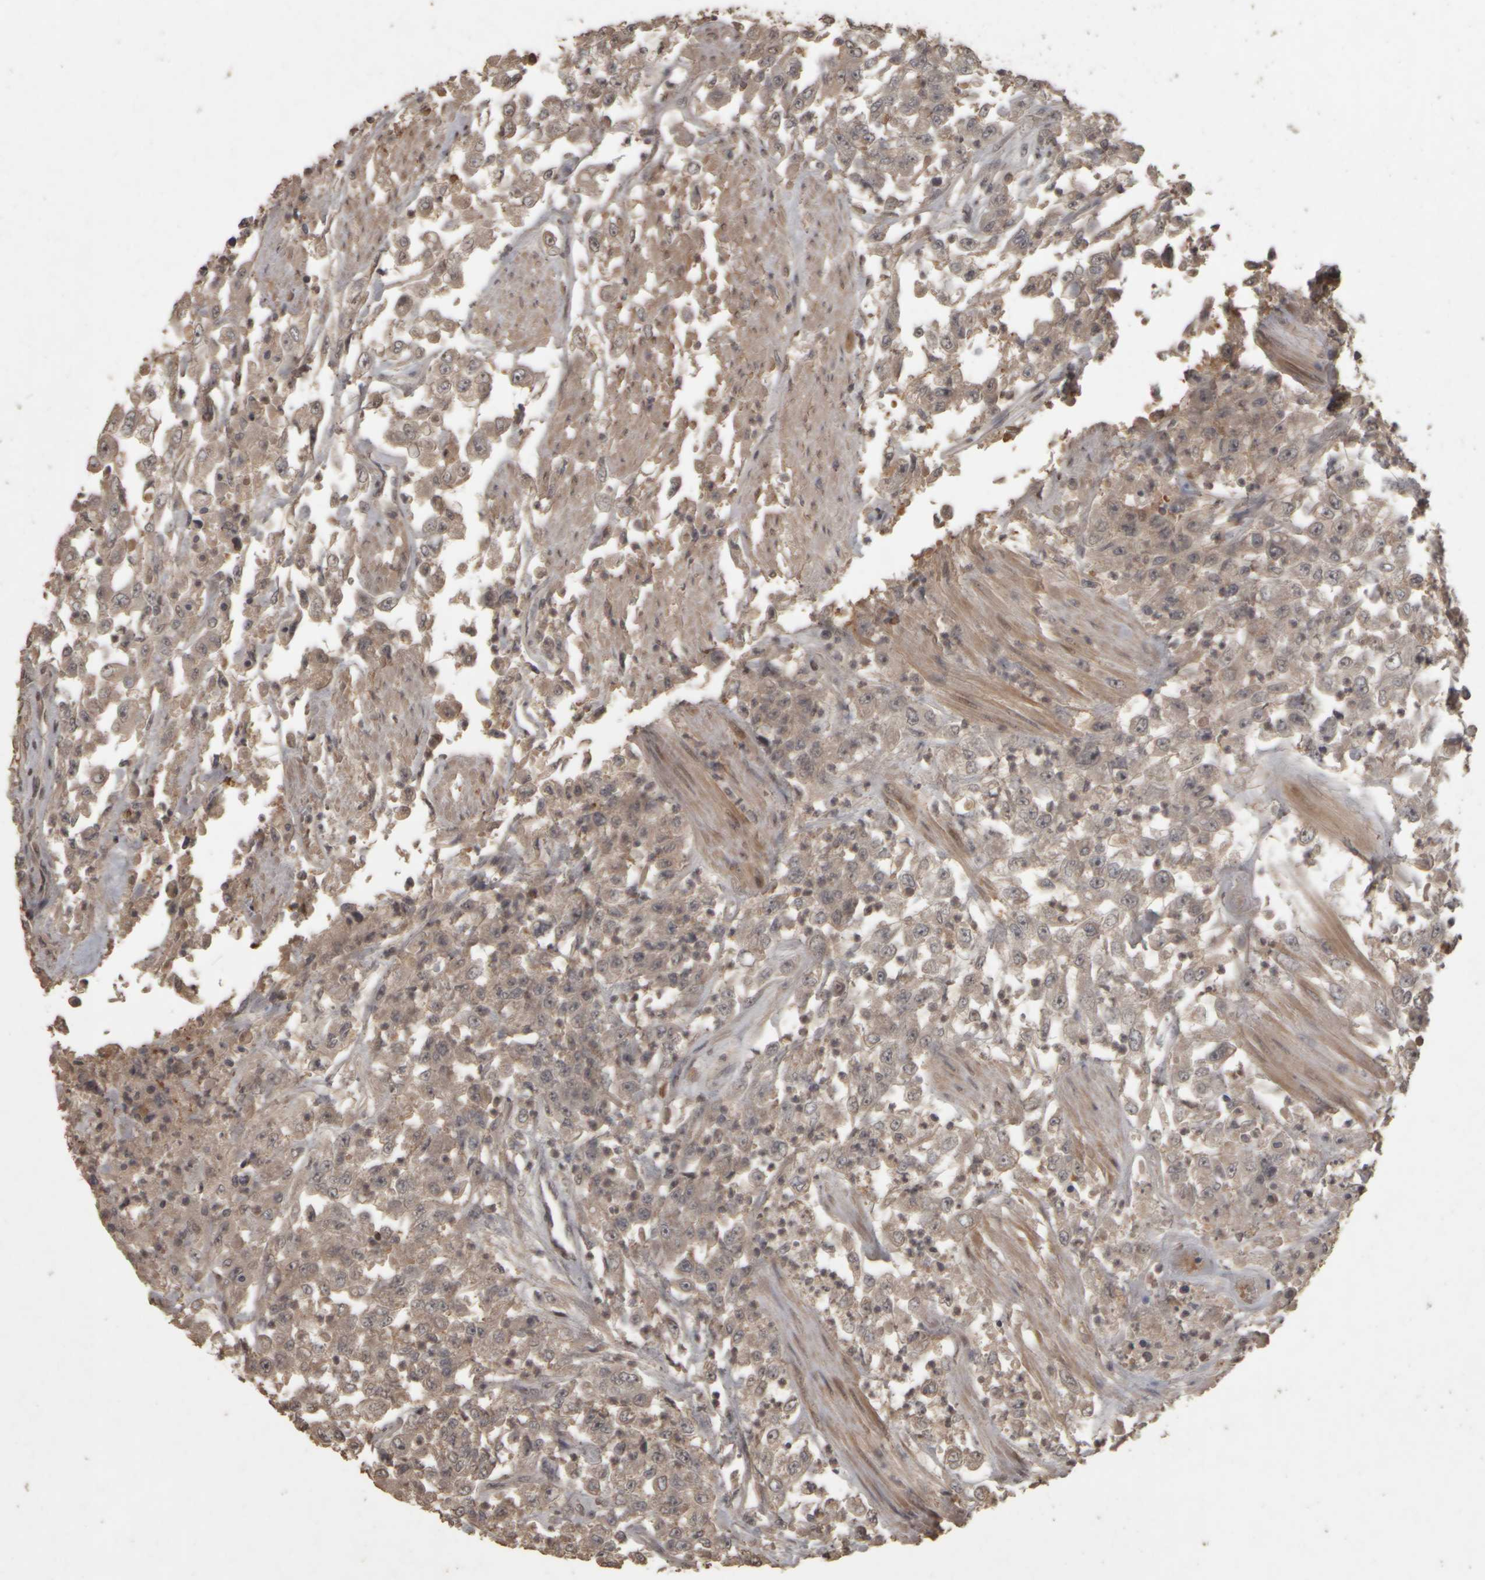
{"staining": {"intensity": "weak", "quantity": "25%-75%", "location": "cytoplasmic/membranous"}, "tissue": "urothelial cancer", "cell_type": "Tumor cells", "image_type": "cancer", "snomed": [{"axis": "morphology", "description": "Urothelial carcinoma, High grade"}, {"axis": "topography", "description": "Urinary bladder"}], "caption": "Immunohistochemical staining of human urothelial carcinoma (high-grade) displays low levels of weak cytoplasmic/membranous protein expression in approximately 25%-75% of tumor cells. (Brightfield microscopy of DAB IHC at high magnification).", "gene": "ACO1", "patient": {"sex": "male", "age": 46}}